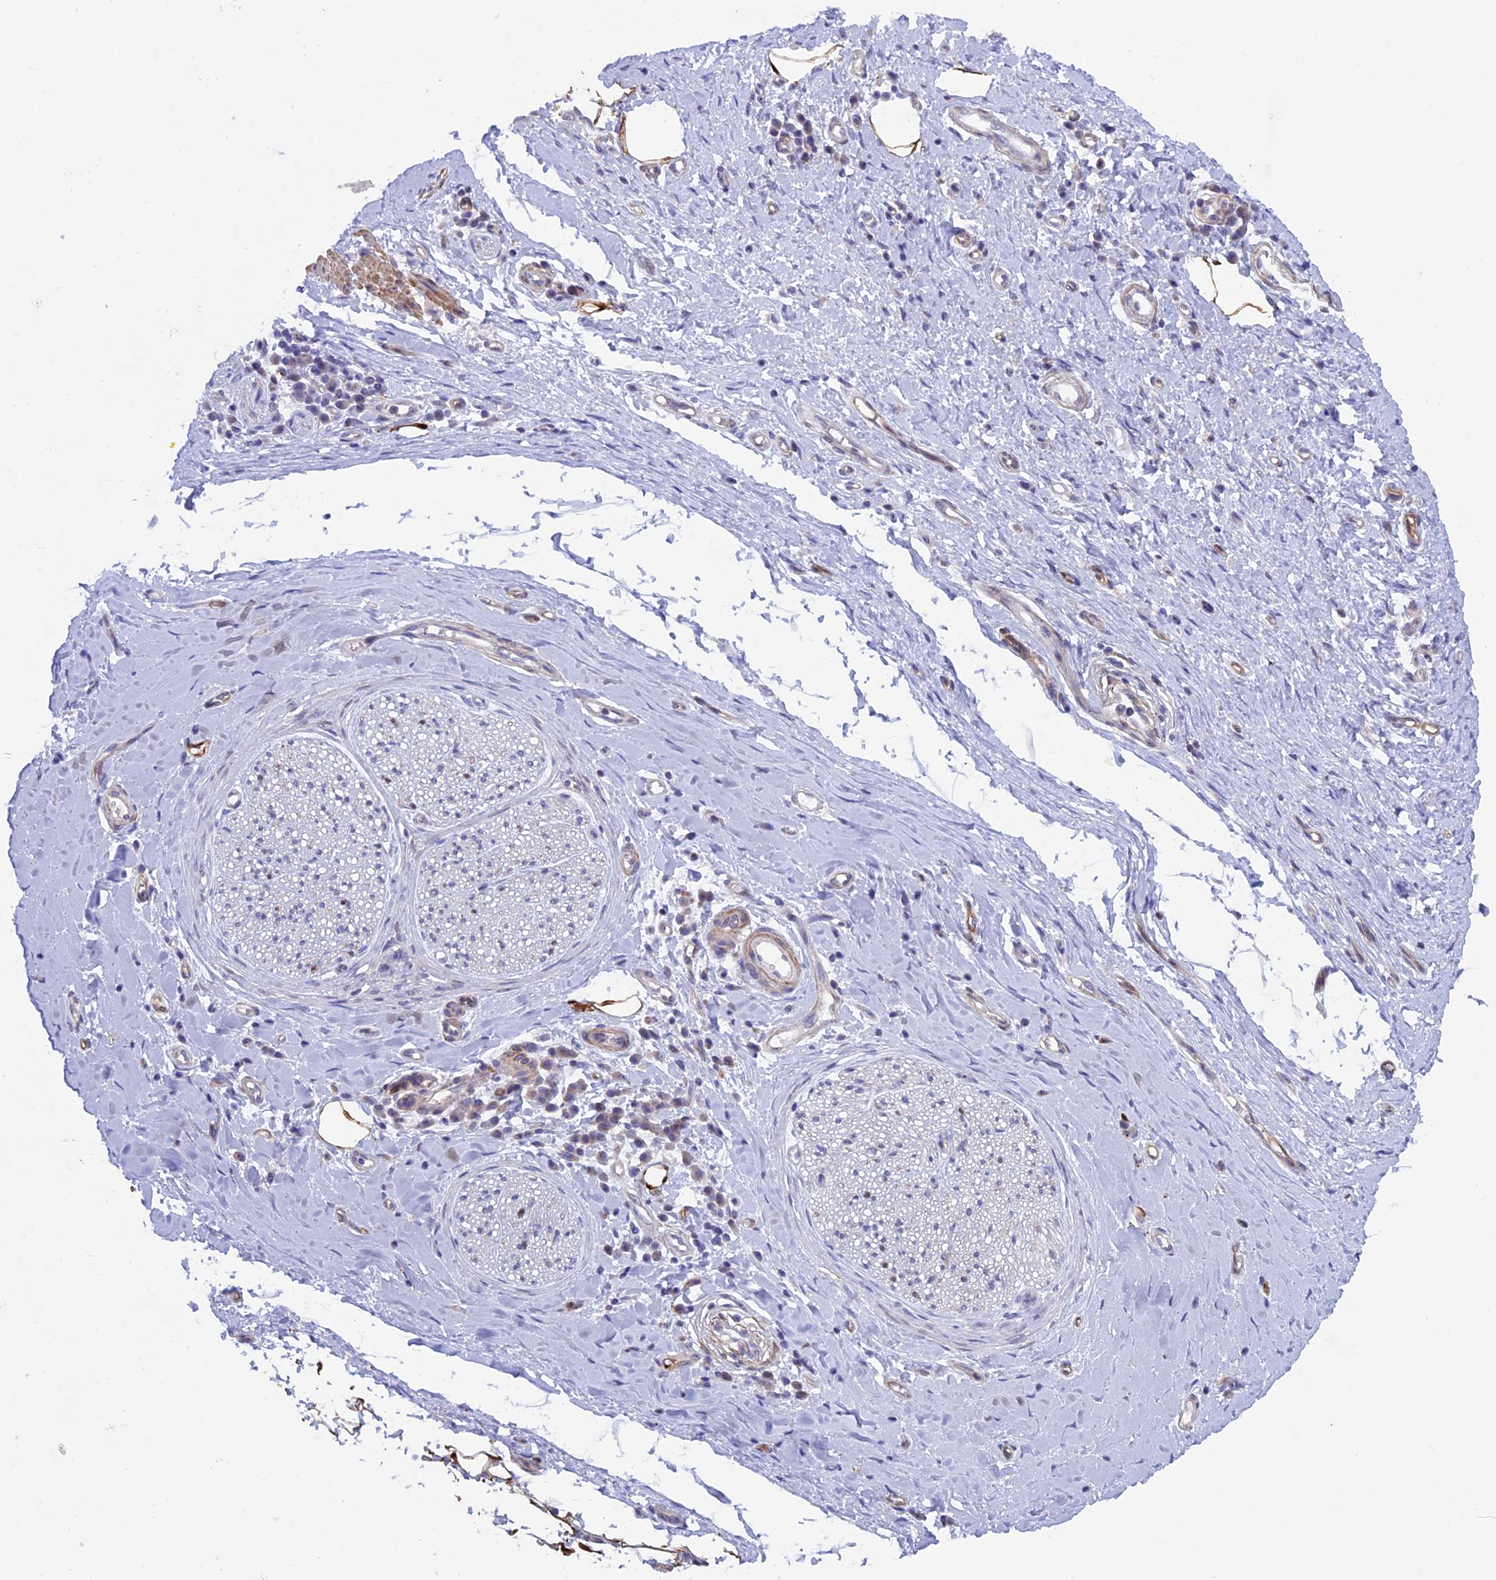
{"staining": {"intensity": "strong", "quantity": ">75%", "location": "cytoplasmic/membranous"}, "tissue": "adipose tissue", "cell_type": "Adipocytes", "image_type": "normal", "snomed": [{"axis": "morphology", "description": "Normal tissue, NOS"}, {"axis": "morphology", "description": "Adenocarcinoma, NOS"}, {"axis": "topography", "description": "Esophagus"}, {"axis": "topography", "description": "Stomach, upper"}, {"axis": "topography", "description": "Peripheral nerve tissue"}], "caption": "There is high levels of strong cytoplasmic/membranous expression in adipocytes of unremarkable adipose tissue, as demonstrated by immunohistochemical staining (brown color).", "gene": "IGSF6", "patient": {"sex": "male", "age": 62}}